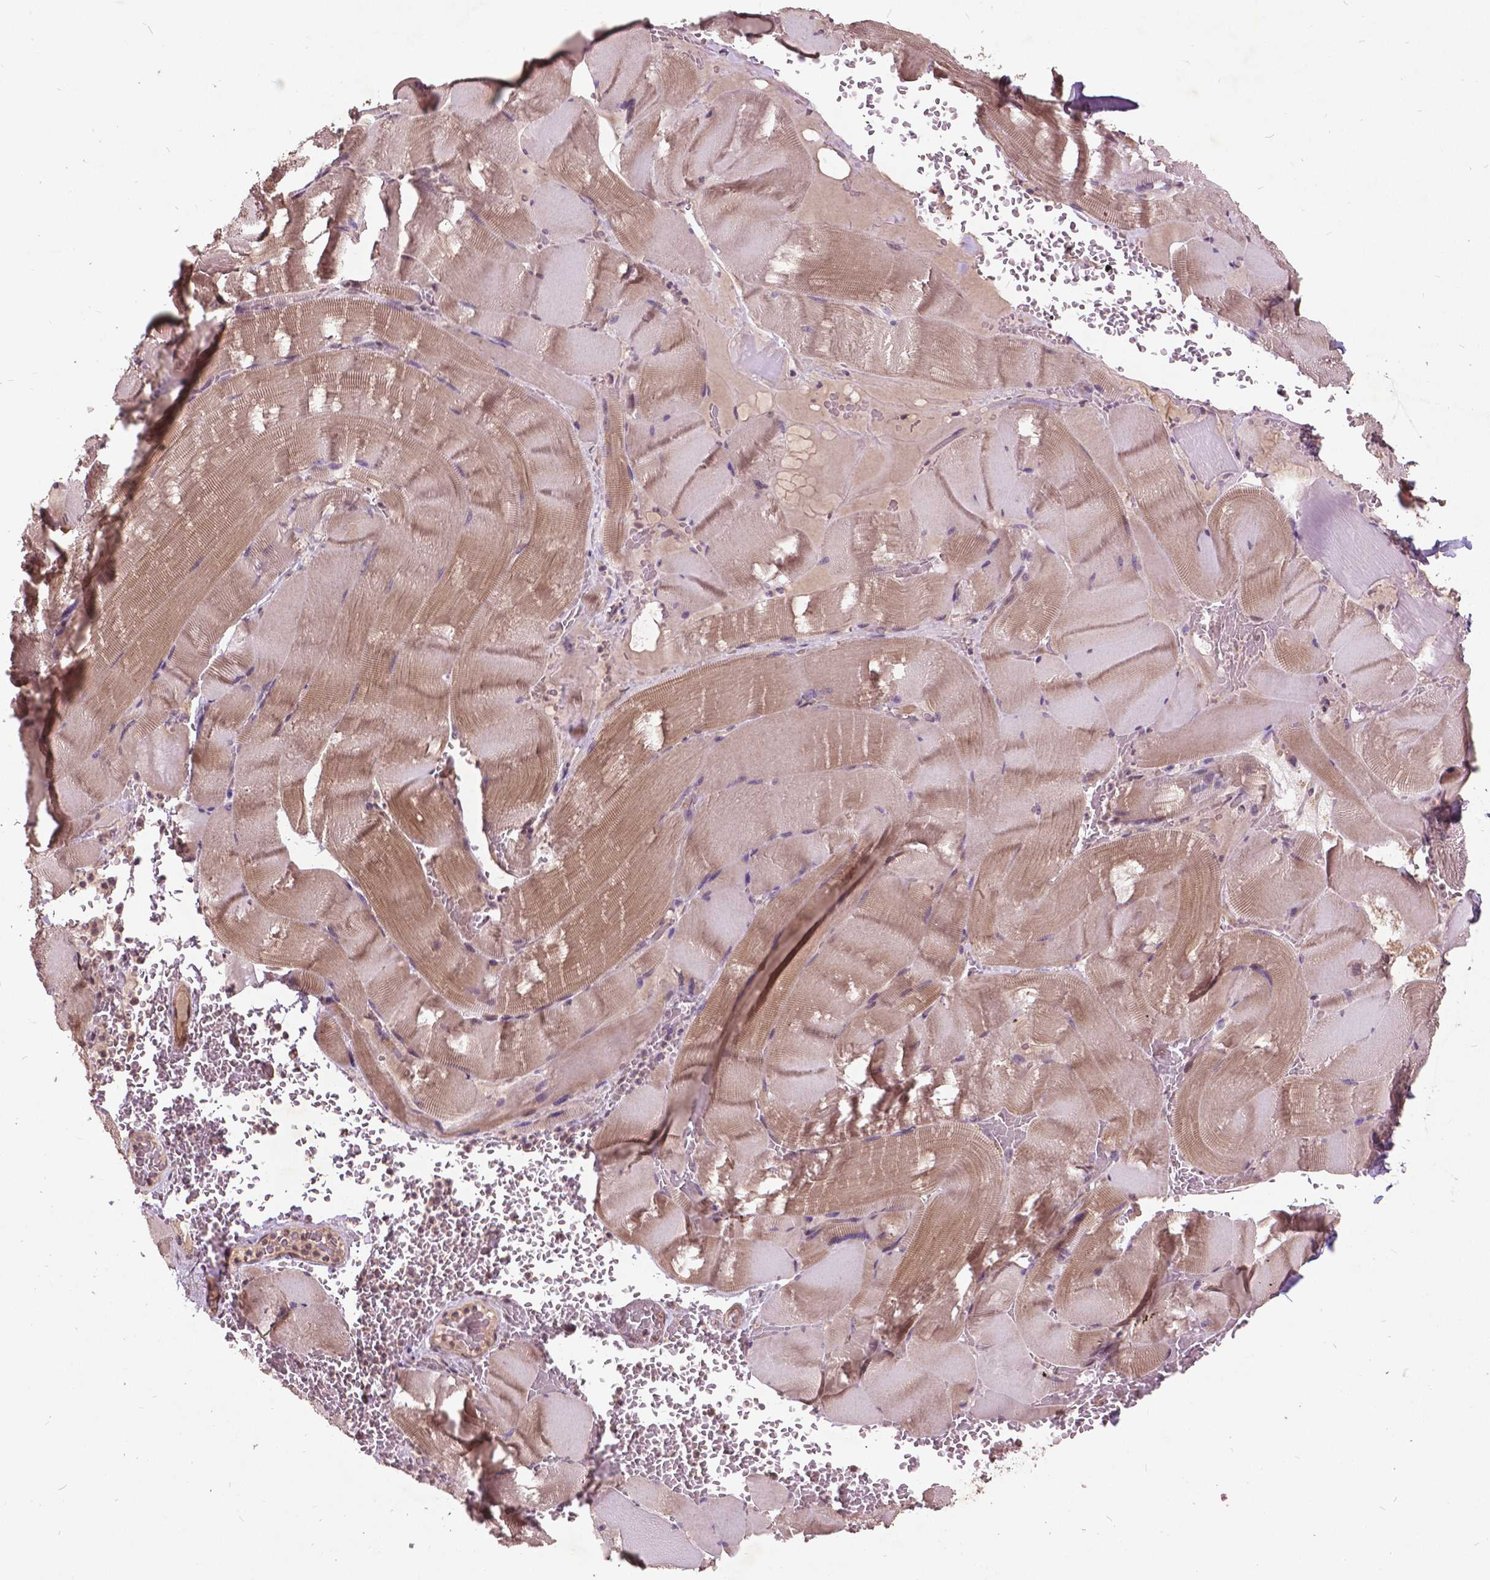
{"staining": {"intensity": "weak", "quantity": "25%-75%", "location": "cytoplasmic/membranous"}, "tissue": "skeletal muscle", "cell_type": "Myocytes", "image_type": "normal", "snomed": [{"axis": "morphology", "description": "Normal tissue, NOS"}, {"axis": "topography", "description": "Skeletal muscle"}], "caption": "This image shows benign skeletal muscle stained with immunohistochemistry (IHC) to label a protein in brown. The cytoplasmic/membranous of myocytes show weak positivity for the protein. Nuclei are counter-stained blue.", "gene": "AP1S3", "patient": {"sex": "male", "age": 56}}